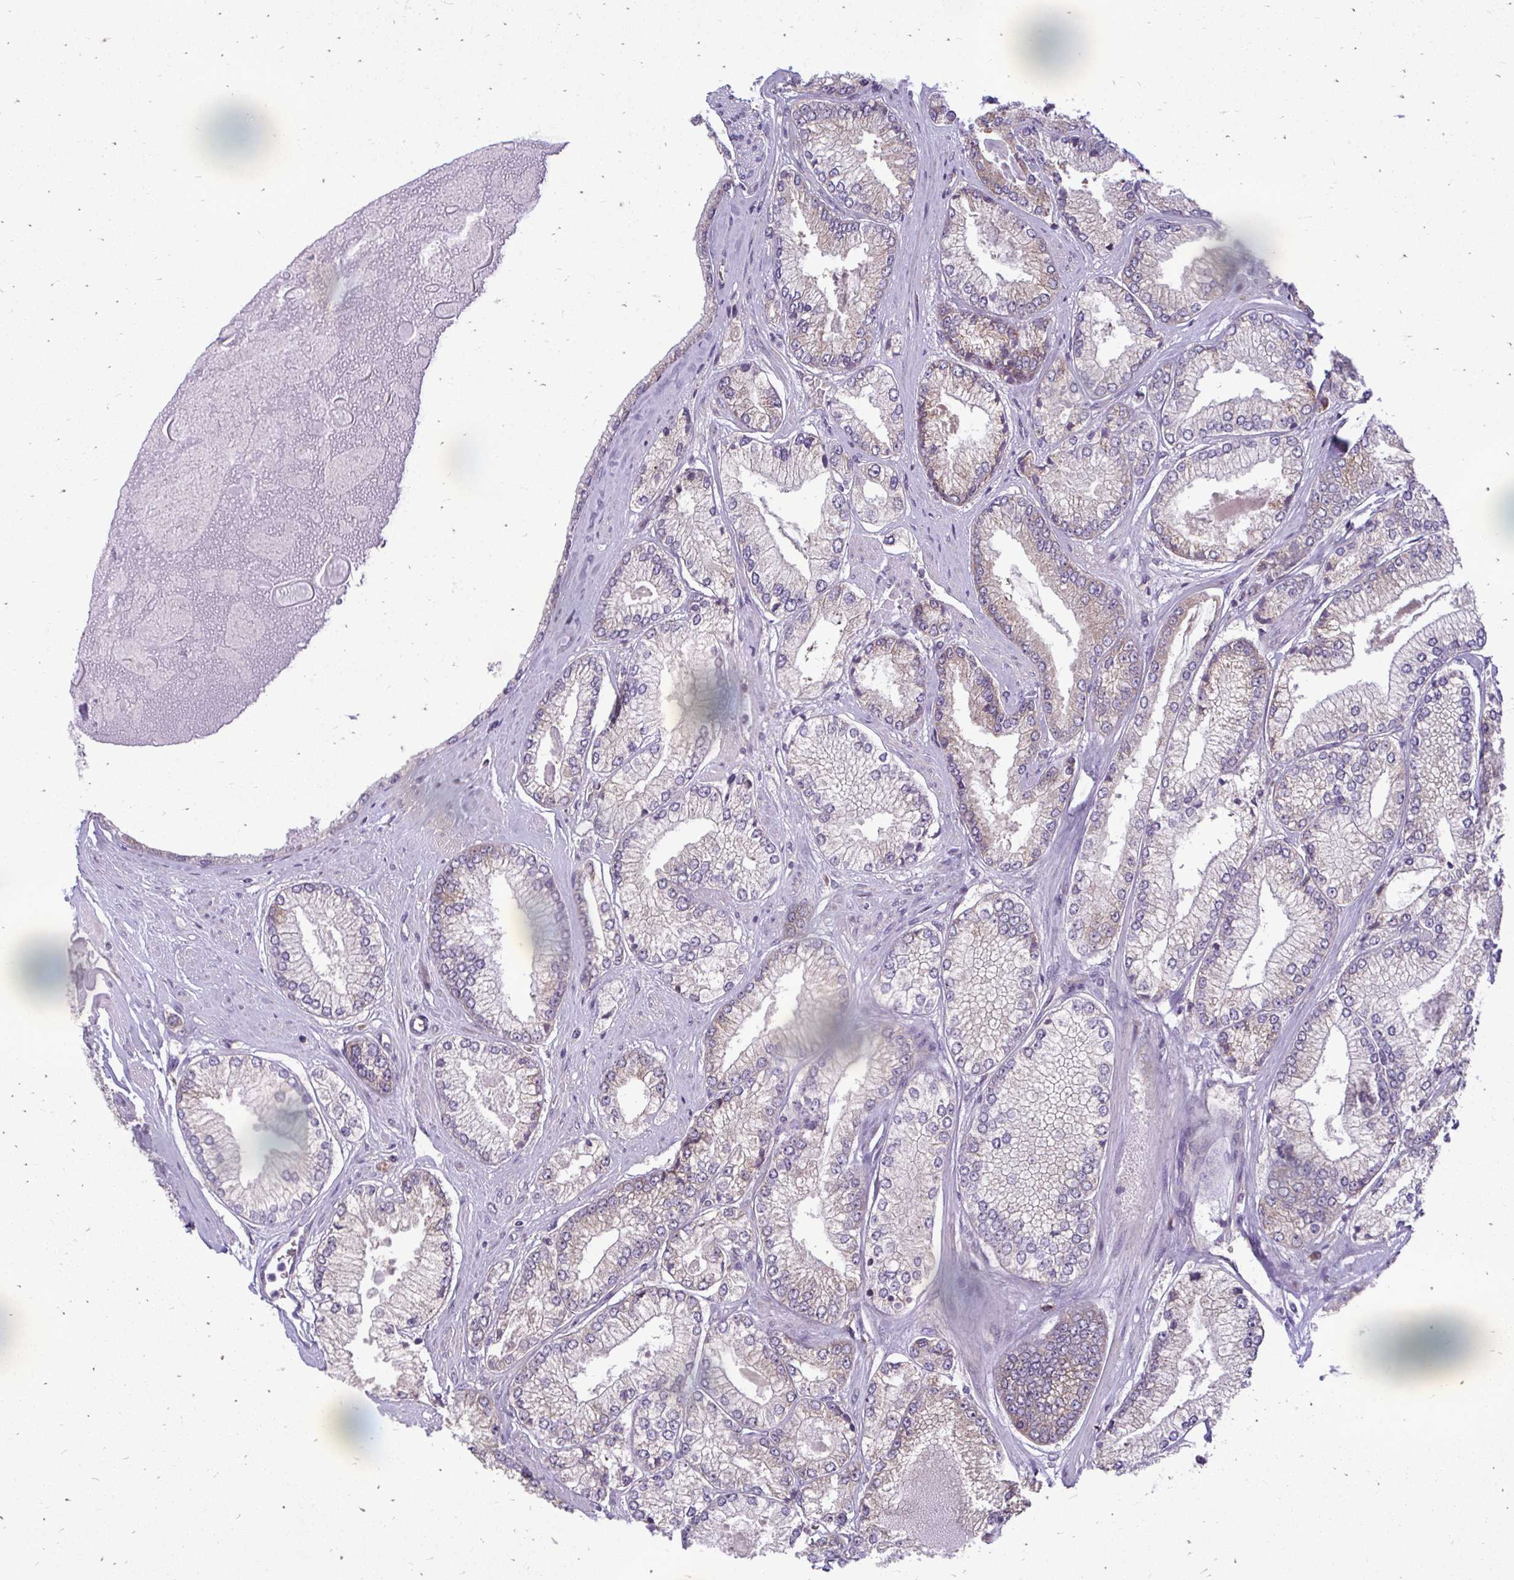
{"staining": {"intensity": "weak", "quantity": "25%-75%", "location": "cytoplasmic/membranous"}, "tissue": "prostate cancer", "cell_type": "Tumor cells", "image_type": "cancer", "snomed": [{"axis": "morphology", "description": "Adenocarcinoma, Low grade"}, {"axis": "topography", "description": "Prostate"}], "caption": "Prostate low-grade adenocarcinoma was stained to show a protein in brown. There is low levels of weak cytoplasmic/membranous positivity in about 25%-75% of tumor cells. The staining was performed using DAB (3,3'-diaminobenzidine), with brown indicating positive protein expression. Nuclei are stained blue with hematoxylin.", "gene": "RPLP2", "patient": {"sex": "male", "age": 67}}